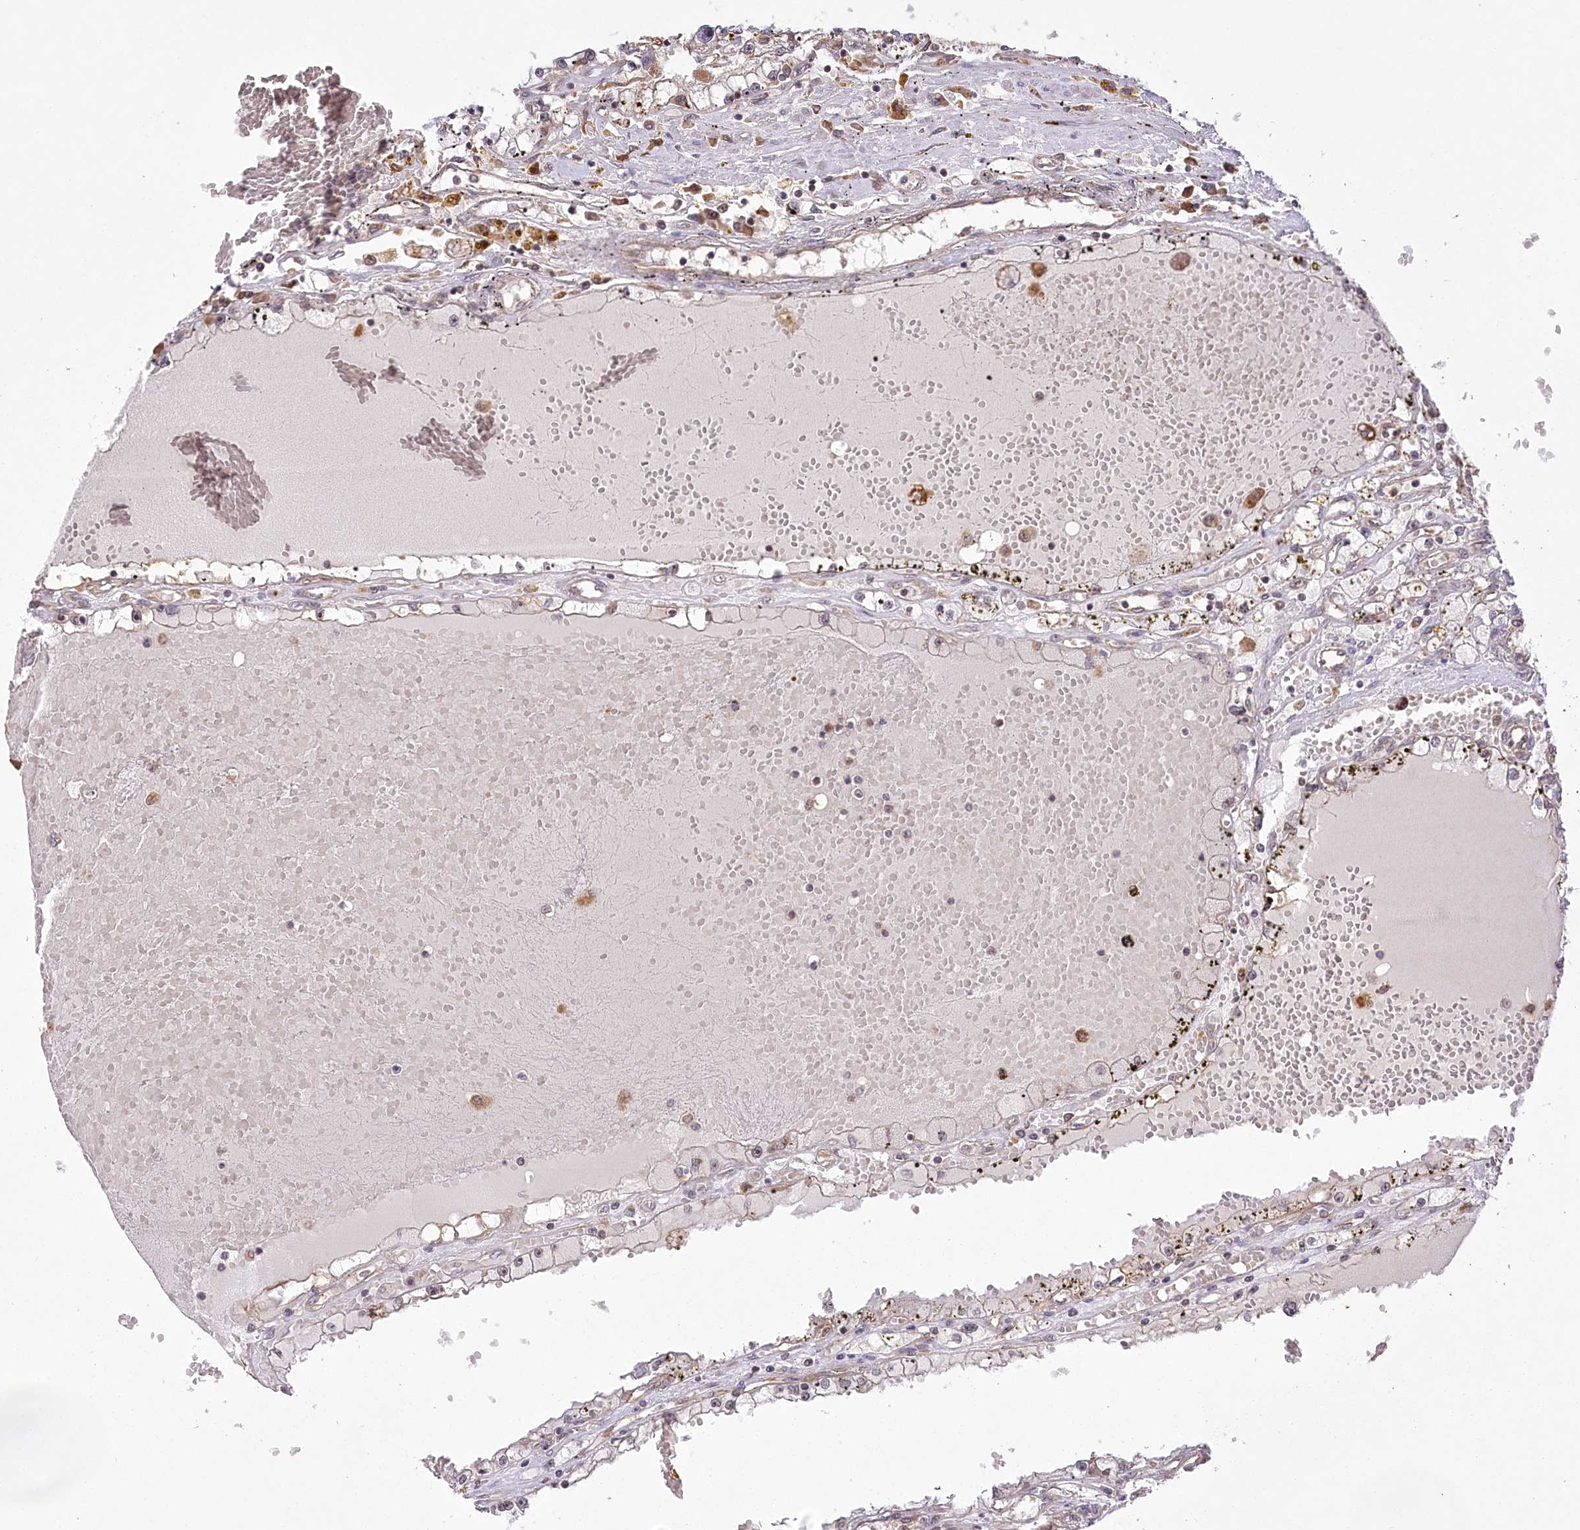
{"staining": {"intensity": "negative", "quantity": "none", "location": "none"}, "tissue": "renal cancer", "cell_type": "Tumor cells", "image_type": "cancer", "snomed": [{"axis": "morphology", "description": "Adenocarcinoma, NOS"}, {"axis": "topography", "description": "Kidney"}], "caption": "Immunohistochemistry (IHC) of human renal cancer displays no staining in tumor cells.", "gene": "SERGEF", "patient": {"sex": "male", "age": 56}}